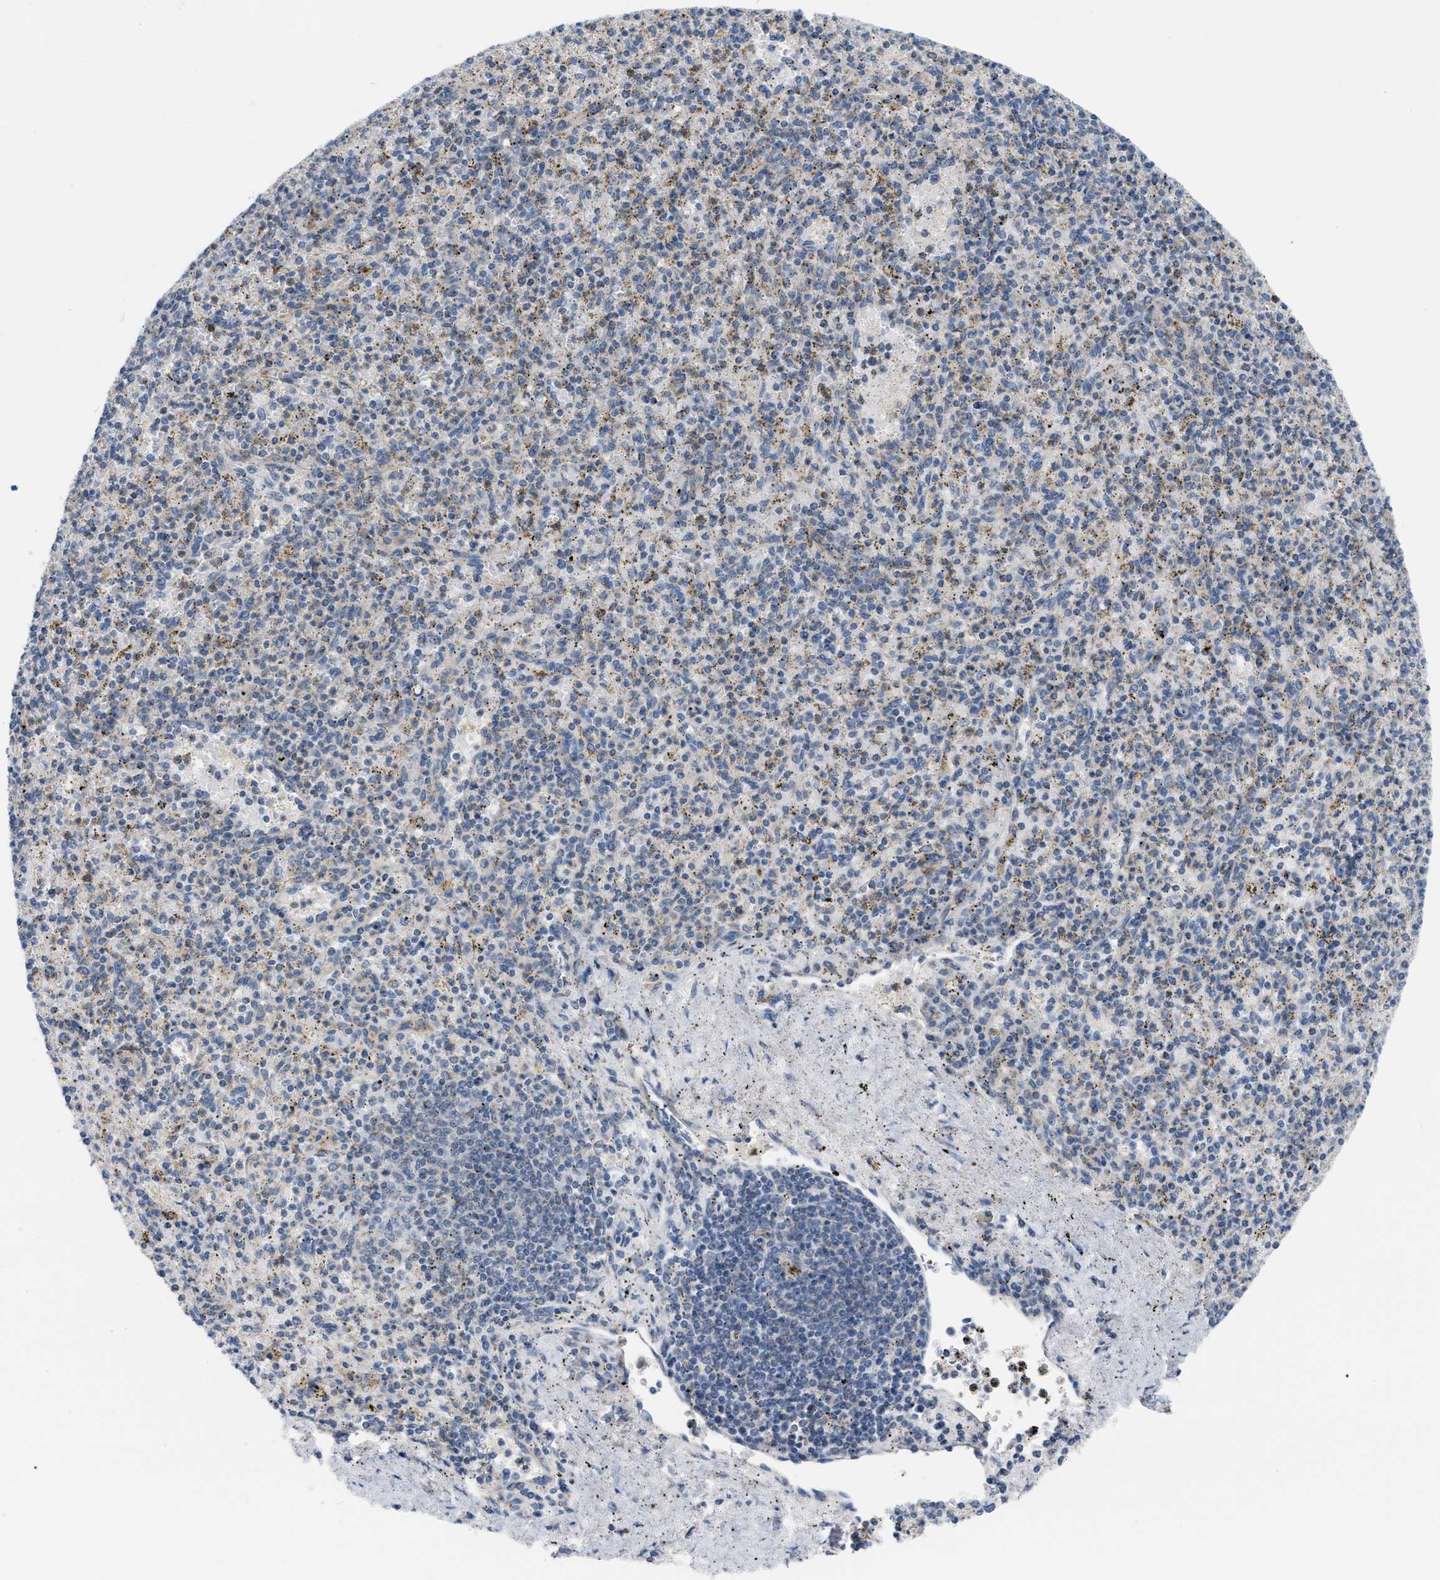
{"staining": {"intensity": "weak", "quantity": "<25%", "location": "cytoplasmic/membranous"}, "tissue": "spleen", "cell_type": "Cells in red pulp", "image_type": "normal", "snomed": [{"axis": "morphology", "description": "Normal tissue, NOS"}, {"axis": "topography", "description": "Spleen"}], "caption": "Spleen stained for a protein using immunohistochemistry (IHC) demonstrates no staining cells in red pulp.", "gene": "DHX58", "patient": {"sex": "male", "age": 72}}